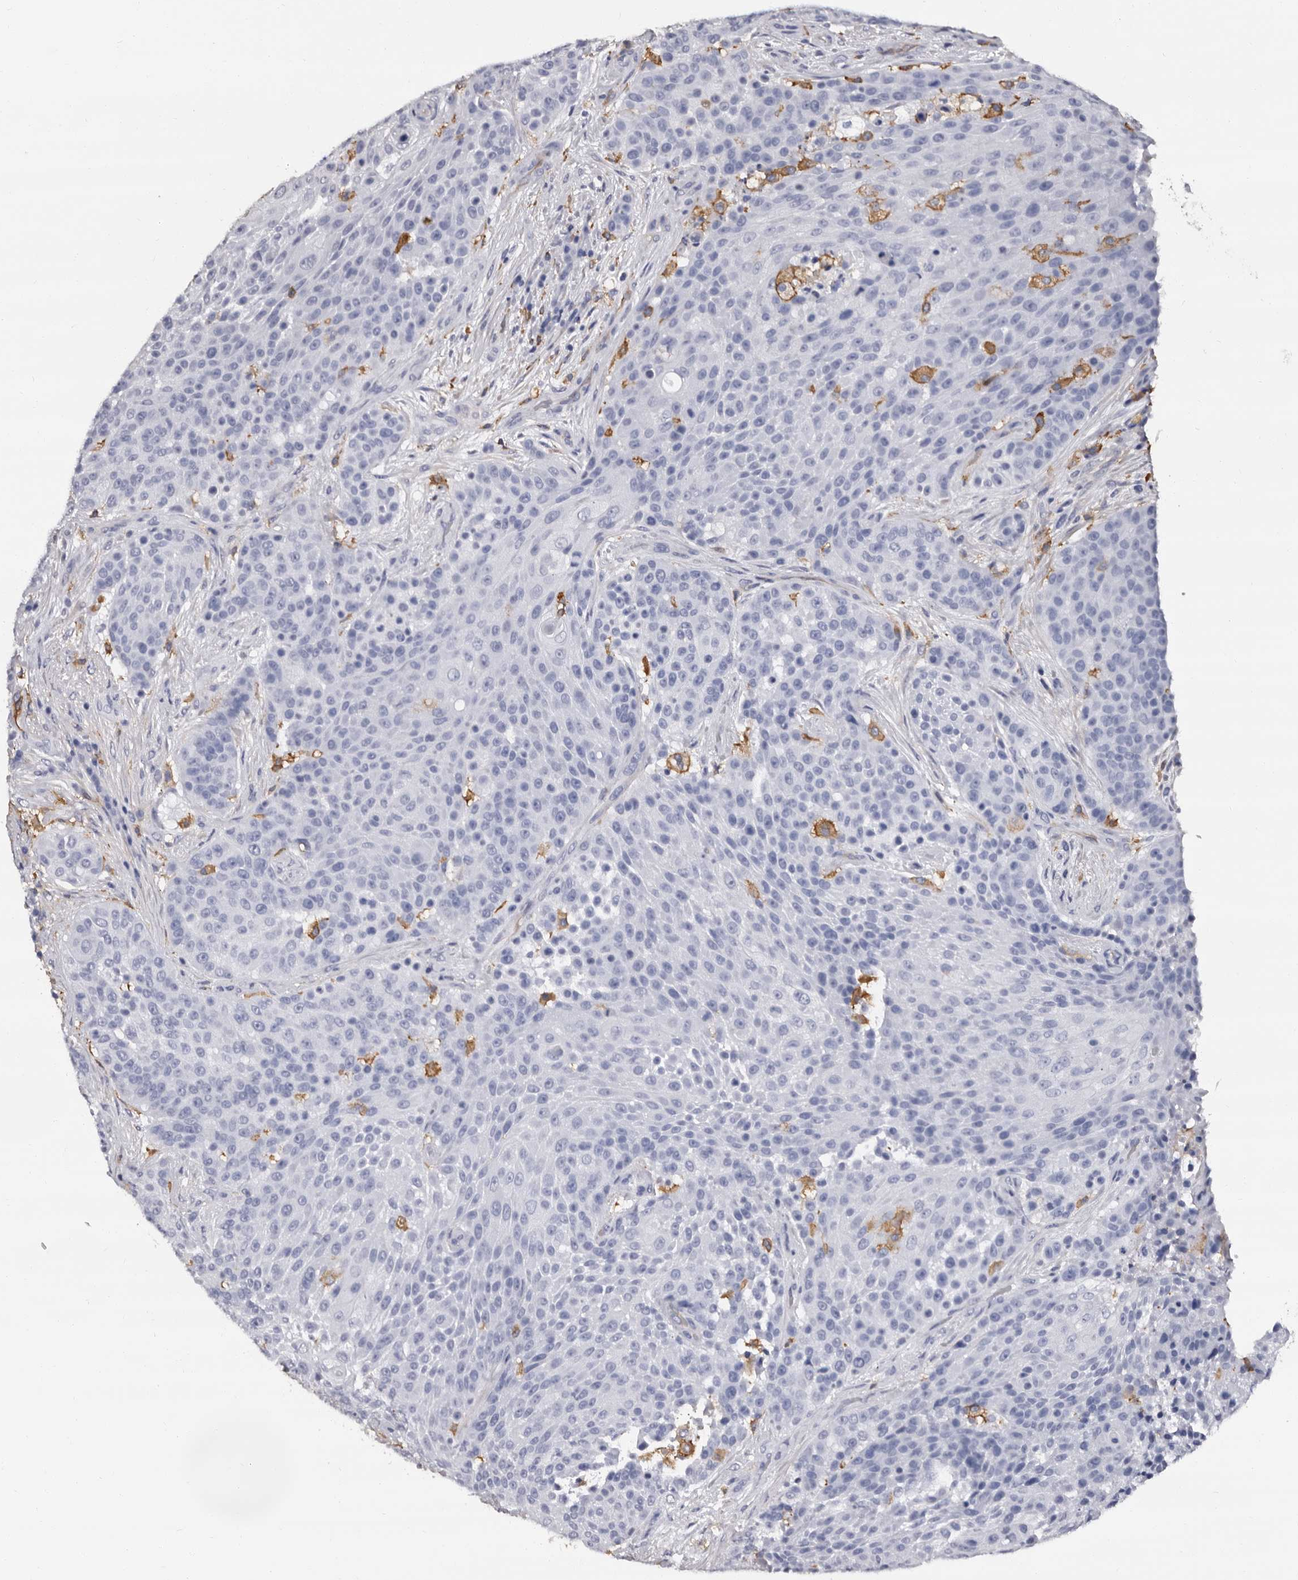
{"staining": {"intensity": "negative", "quantity": "none", "location": "none"}, "tissue": "urothelial cancer", "cell_type": "Tumor cells", "image_type": "cancer", "snomed": [{"axis": "morphology", "description": "Urothelial carcinoma, High grade"}, {"axis": "topography", "description": "Urinary bladder"}], "caption": "DAB (3,3'-diaminobenzidine) immunohistochemical staining of human urothelial carcinoma (high-grade) demonstrates no significant staining in tumor cells.", "gene": "EPB41L3", "patient": {"sex": "female", "age": 63}}